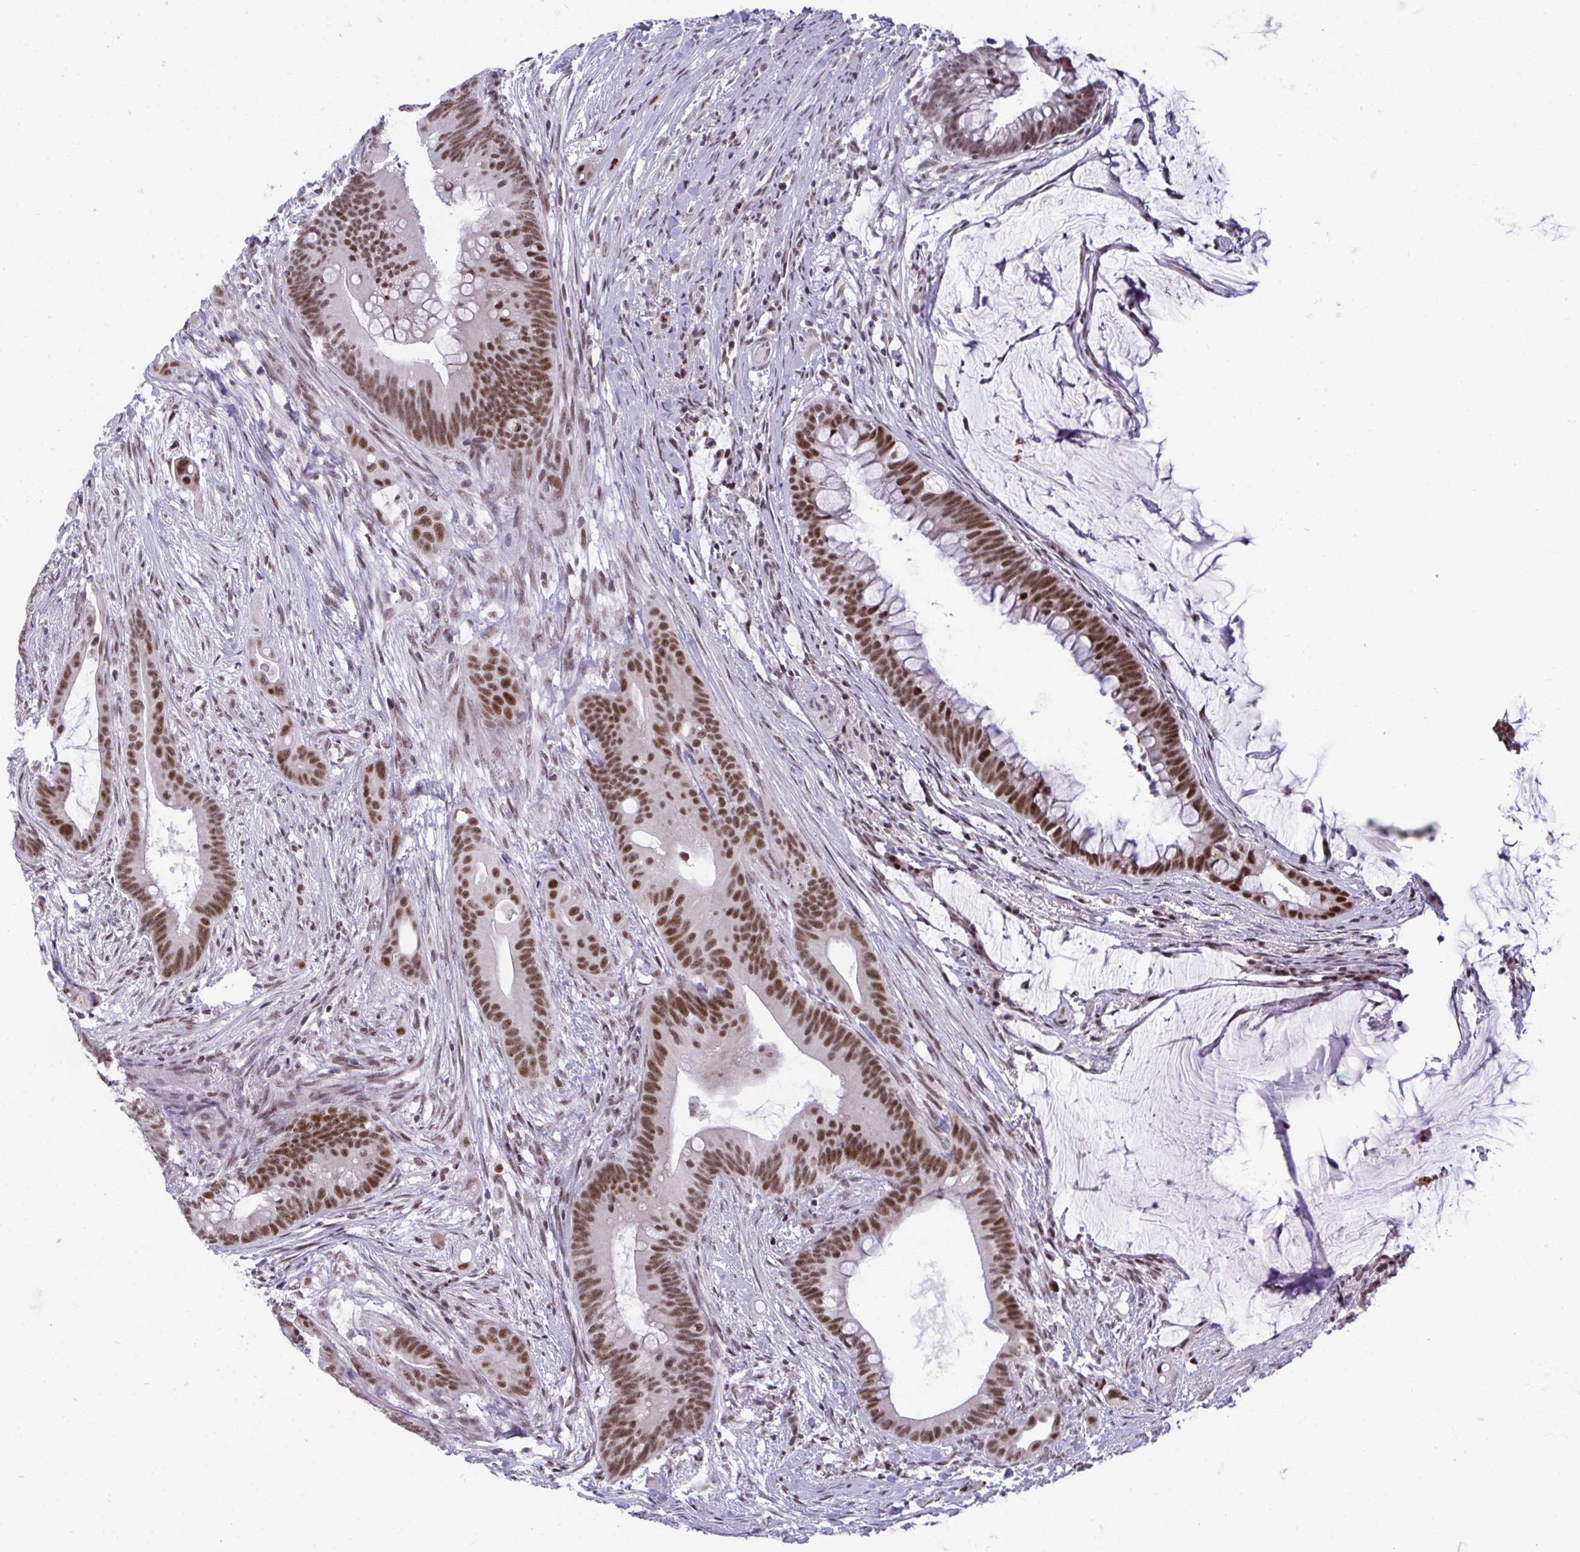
{"staining": {"intensity": "moderate", "quantity": ">75%", "location": "nuclear"}, "tissue": "colorectal cancer", "cell_type": "Tumor cells", "image_type": "cancer", "snomed": [{"axis": "morphology", "description": "Adenocarcinoma, NOS"}, {"axis": "topography", "description": "Colon"}], "caption": "Protein staining of colorectal cancer tissue shows moderate nuclear staining in about >75% of tumor cells.", "gene": "WBP11", "patient": {"sex": "male", "age": 62}}